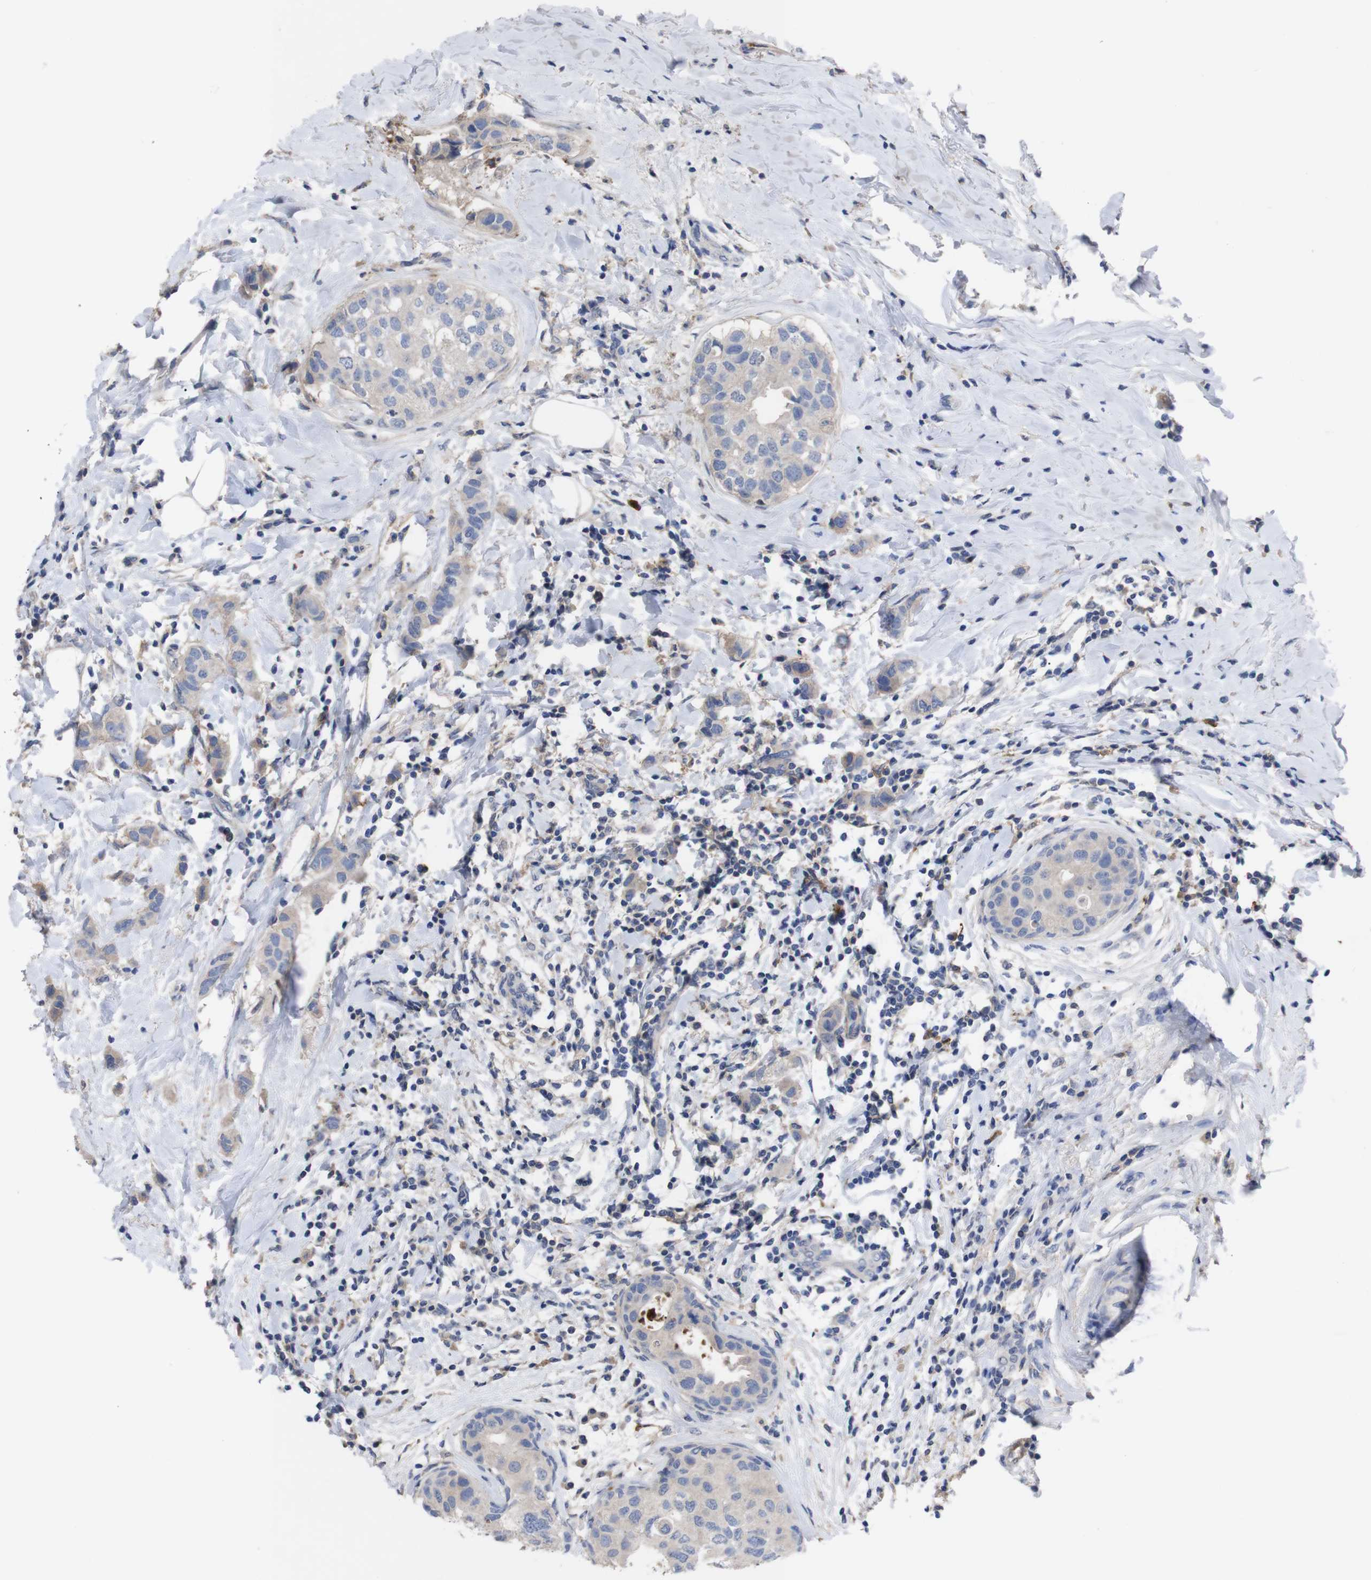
{"staining": {"intensity": "weak", "quantity": "<25%", "location": "cytoplasmic/membranous"}, "tissue": "breast cancer", "cell_type": "Tumor cells", "image_type": "cancer", "snomed": [{"axis": "morphology", "description": "Duct carcinoma"}, {"axis": "topography", "description": "Breast"}], "caption": "Tumor cells are negative for protein expression in human breast intraductal carcinoma.", "gene": "C5AR1", "patient": {"sex": "female", "age": 50}}